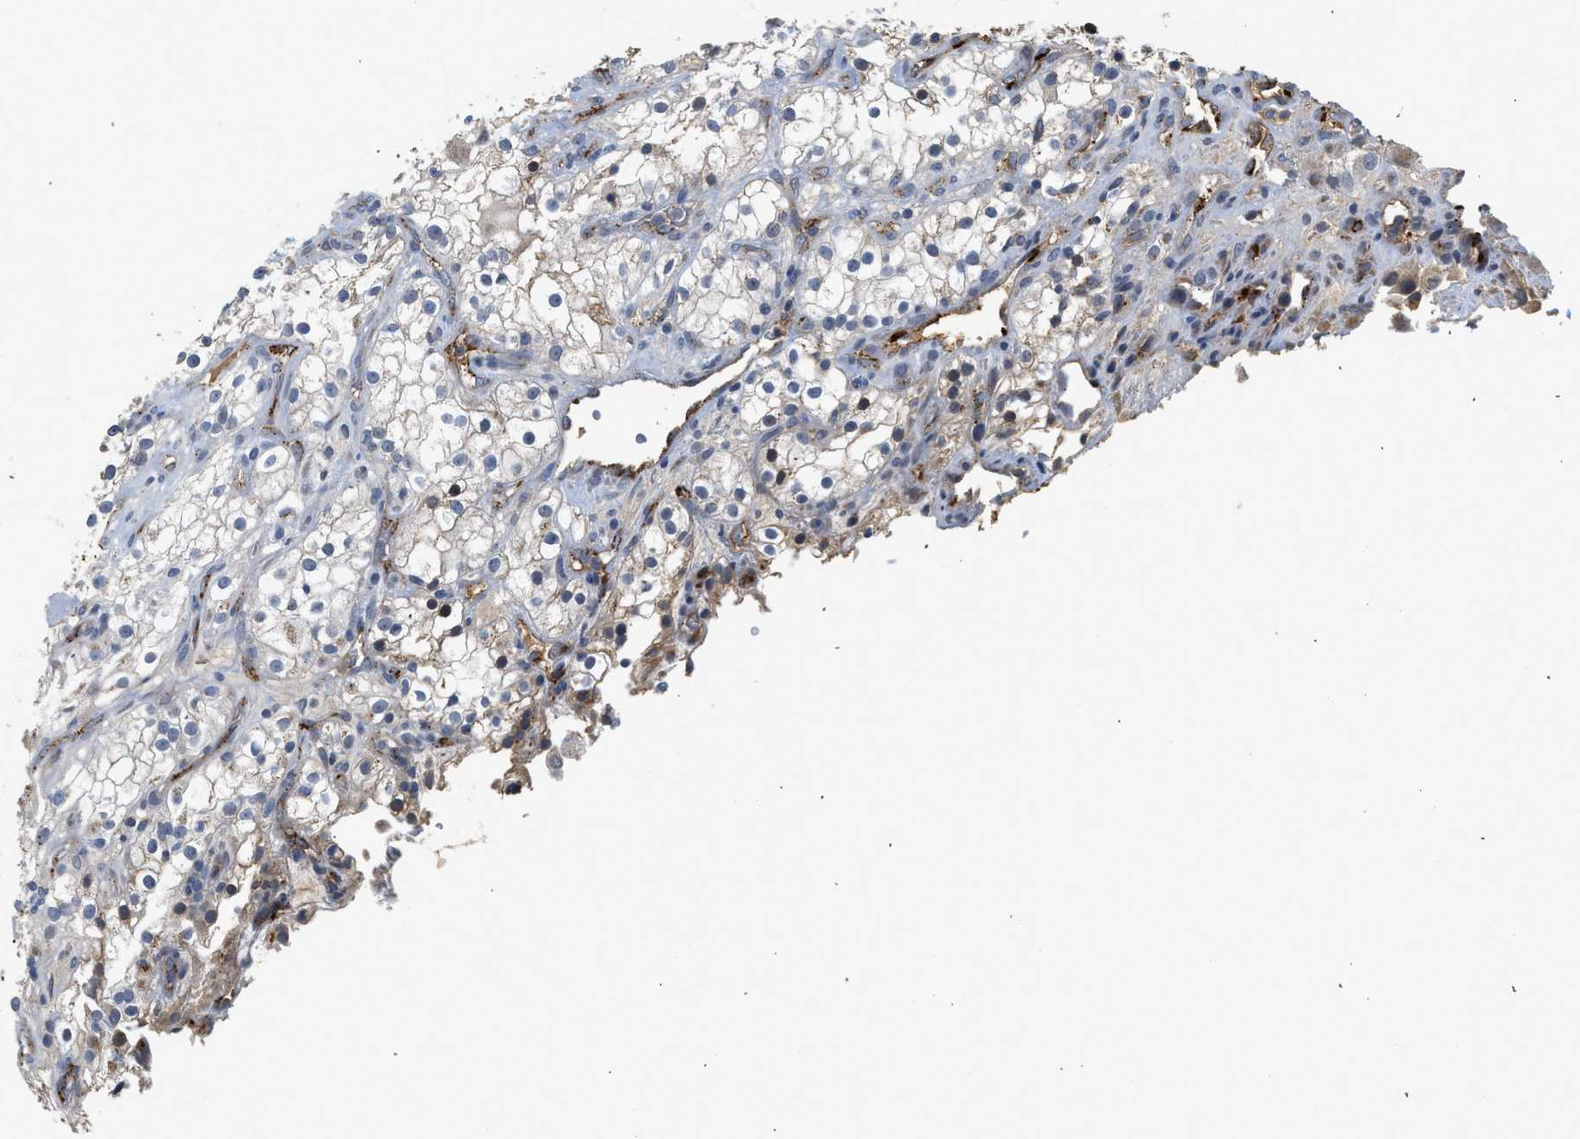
{"staining": {"intensity": "weak", "quantity": "<25%", "location": "cytoplasmic/membranous"}, "tissue": "renal cancer", "cell_type": "Tumor cells", "image_type": "cancer", "snomed": [{"axis": "morphology", "description": "Adenocarcinoma, NOS"}, {"axis": "topography", "description": "Kidney"}], "caption": "IHC micrograph of renal cancer stained for a protein (brown), which reveals no expression in tumor cells. (Immunohistochemistry (ihc), brightfield microscopy, high magnification).", "gene": "PIM1", "patient": {"sex": "female", "age": 52}}